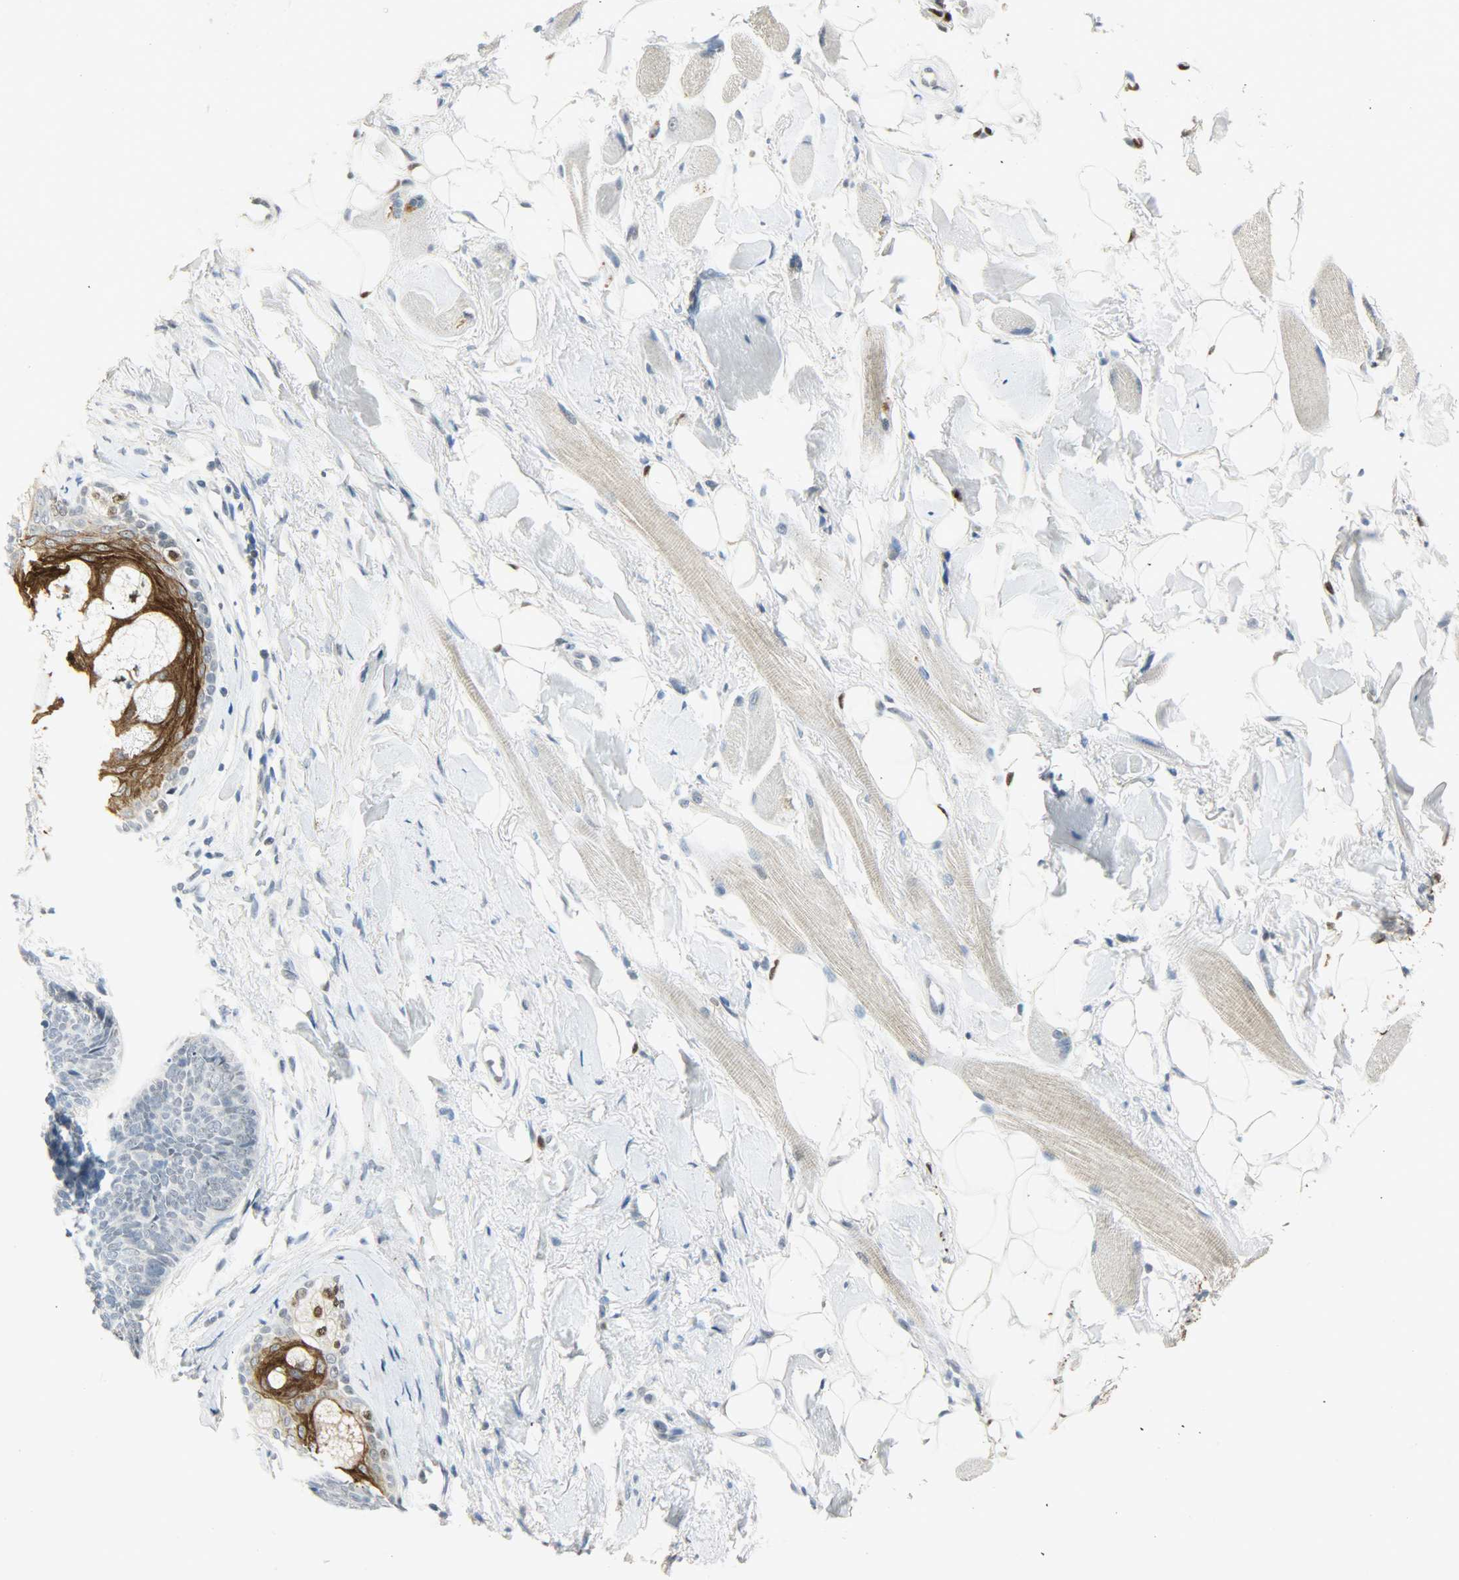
{"staining": {"intensity": "negative", "quantity": "none", "location": "none"}, "tissue": "skin cancer", "cell_type": "Tumor cells", "image_type": "cancer", "snomed": [{"axis": "morphology", "description": "Normal tissue, NOS"}, {"axis": "morphology", "description": "Basal cell carcinoma"}, {"axis": "topography", "description": "Skin"}], "caption": "DAB (3,3'-diaminobenzidine) immunohistochemical staining of human basal cell carcinoma (skin) shows no significant expression in tumor cells.", "gene": "PPARG", "patient": {"sex": "female", "age": 69}}